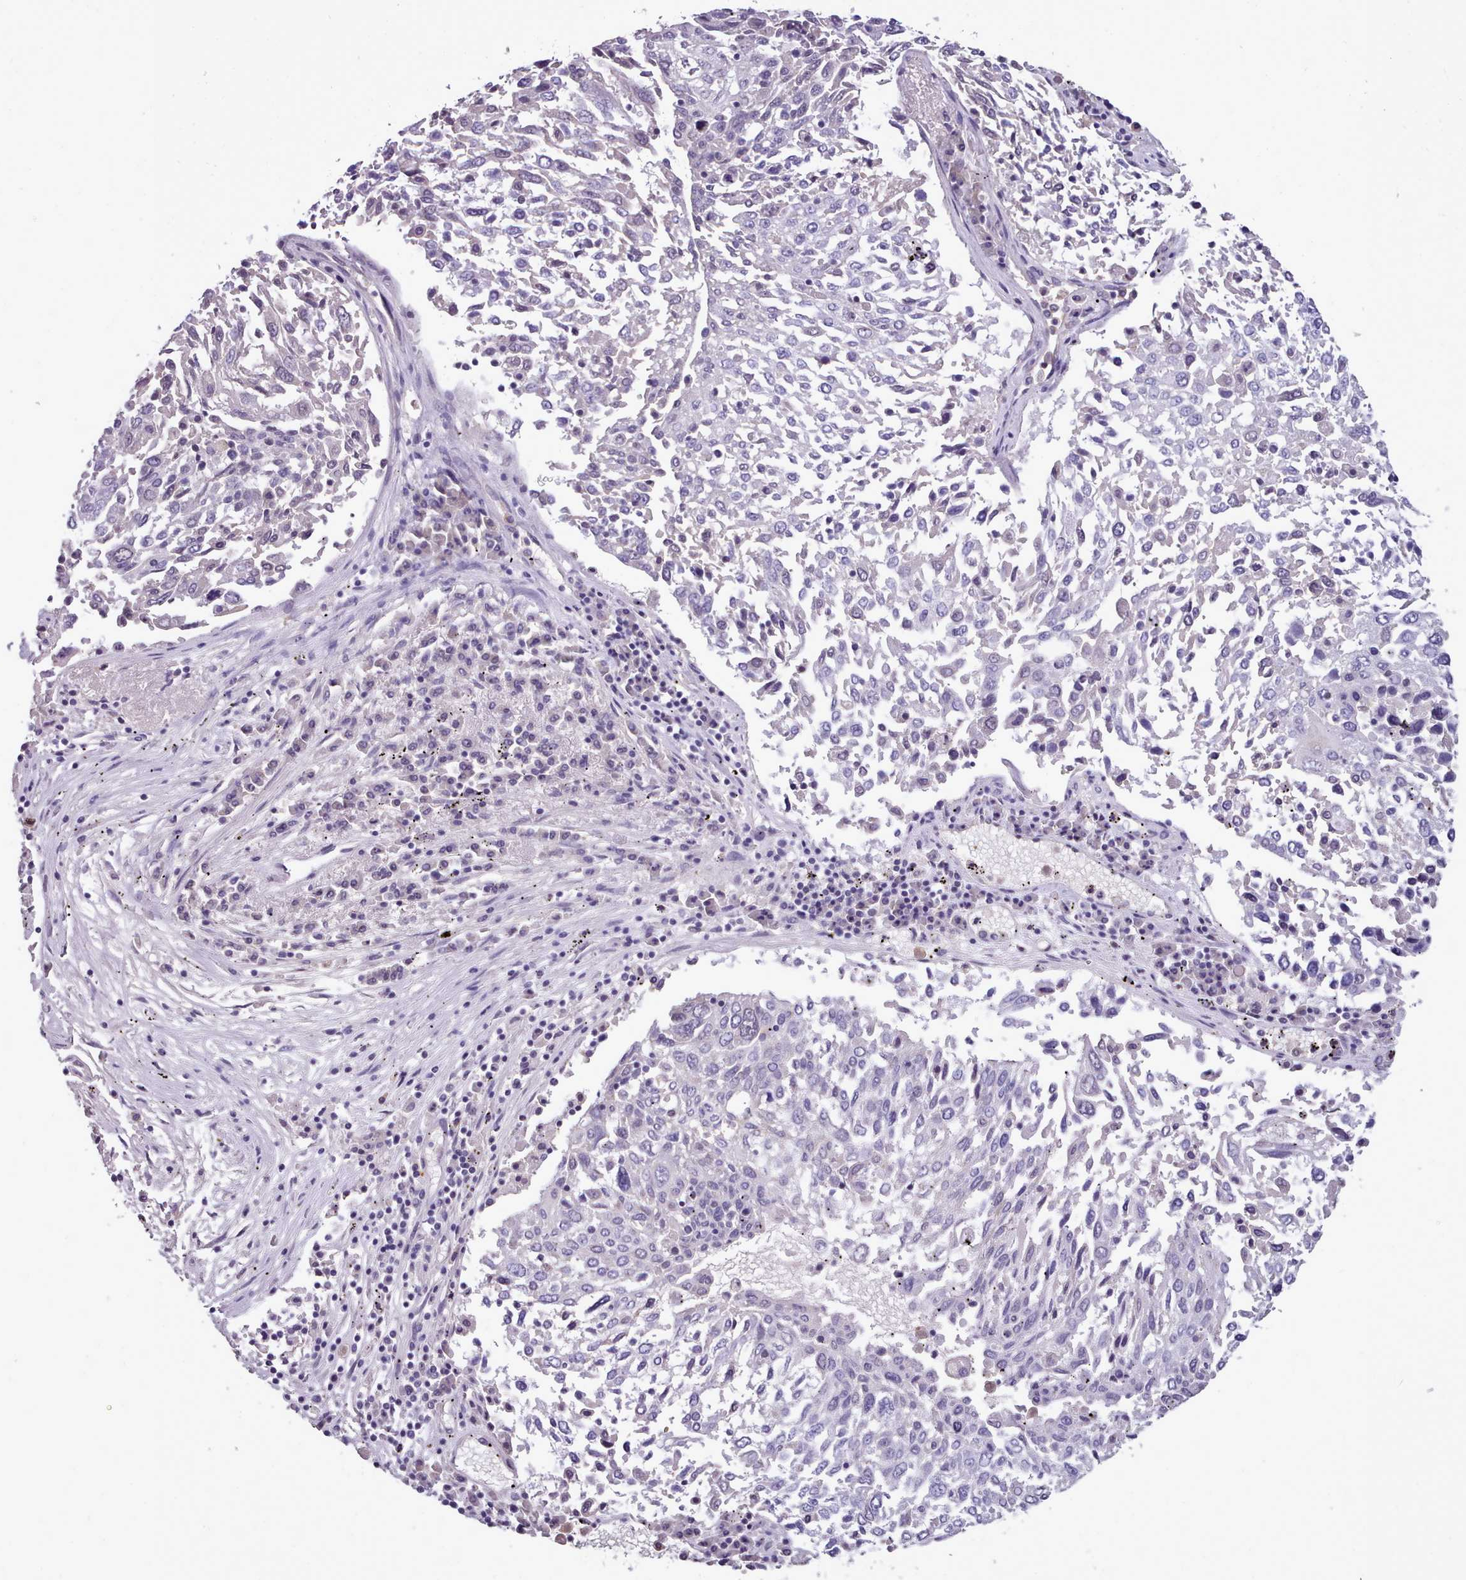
{"staining": {"intensity": "negative", "quantity": "none", "location": "none"}, "tissue": "lung cancer", "cell_type": "Tumor cells", "image_type": "cancer", "snomed": [{"axis": "morphology", "description": "Squamous cell carcinoma, NOS"}, {"axis": "topography", "description": "Lung"}], "caption": "The photomicrograph exhibits no staining of tumor cells in squamous cell carcinoma (lung).", "gene": "KCTD16", "patient": {"sex": "male", "age": 65}}